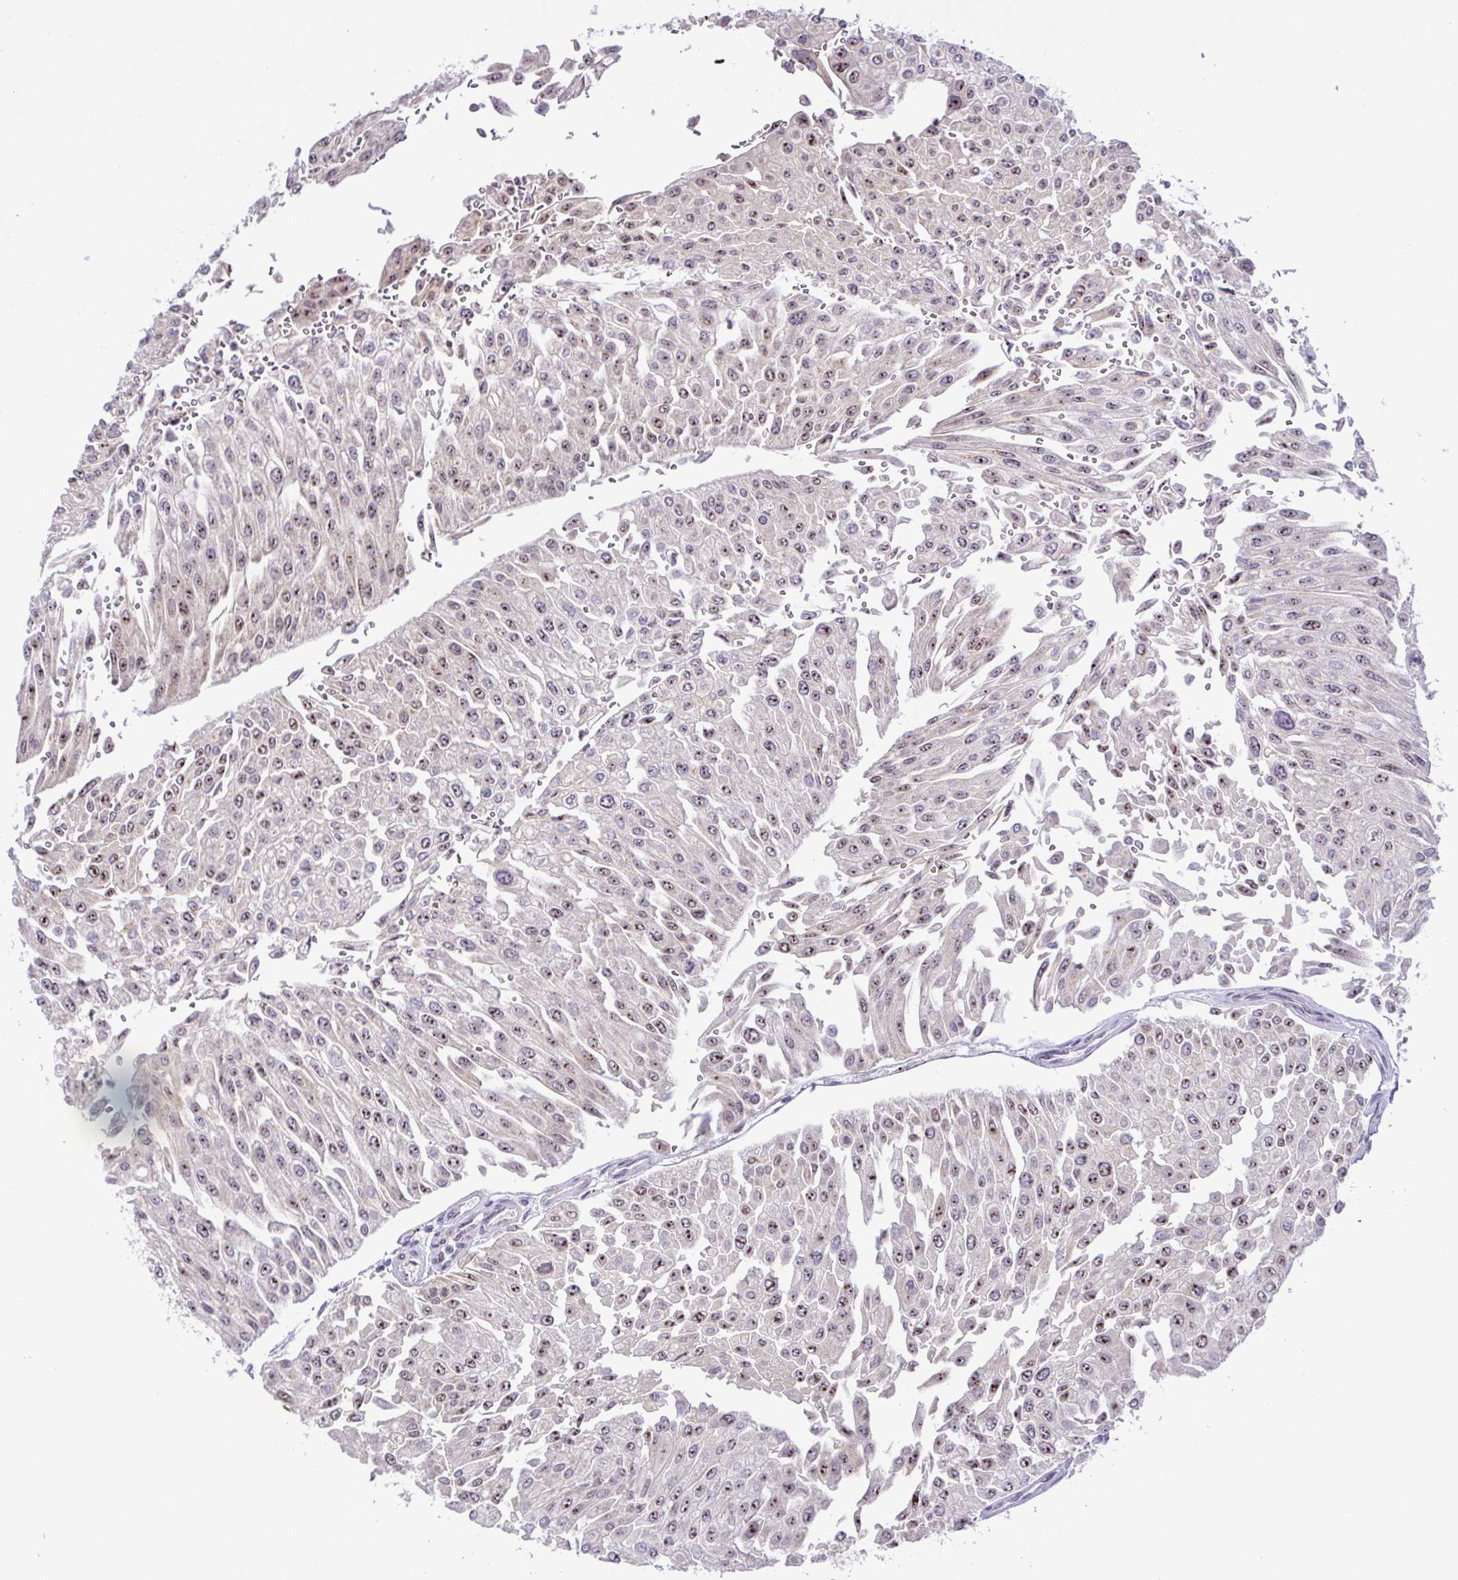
{"staining": {"intensity": "moderate", "quantity": "25%-75%", "location": "nuclear"}, "tissue": "urothelial cancer", "cell_type": "Tumor cells", "image_type": "cancer", "snomed": [{"axis": "morphology", "description": "Urothelial carcinoma, NOS"}, {"axis": "topography", "description": "Urinary bladder"}], "caption": "A medium amount of moderate nuclear expression is identified in approximately 25%-75% of tumor cells in urothelial cancer tissue.", "gene": "RSL24D1", "patient": {"sex": "male", "age": 67}}